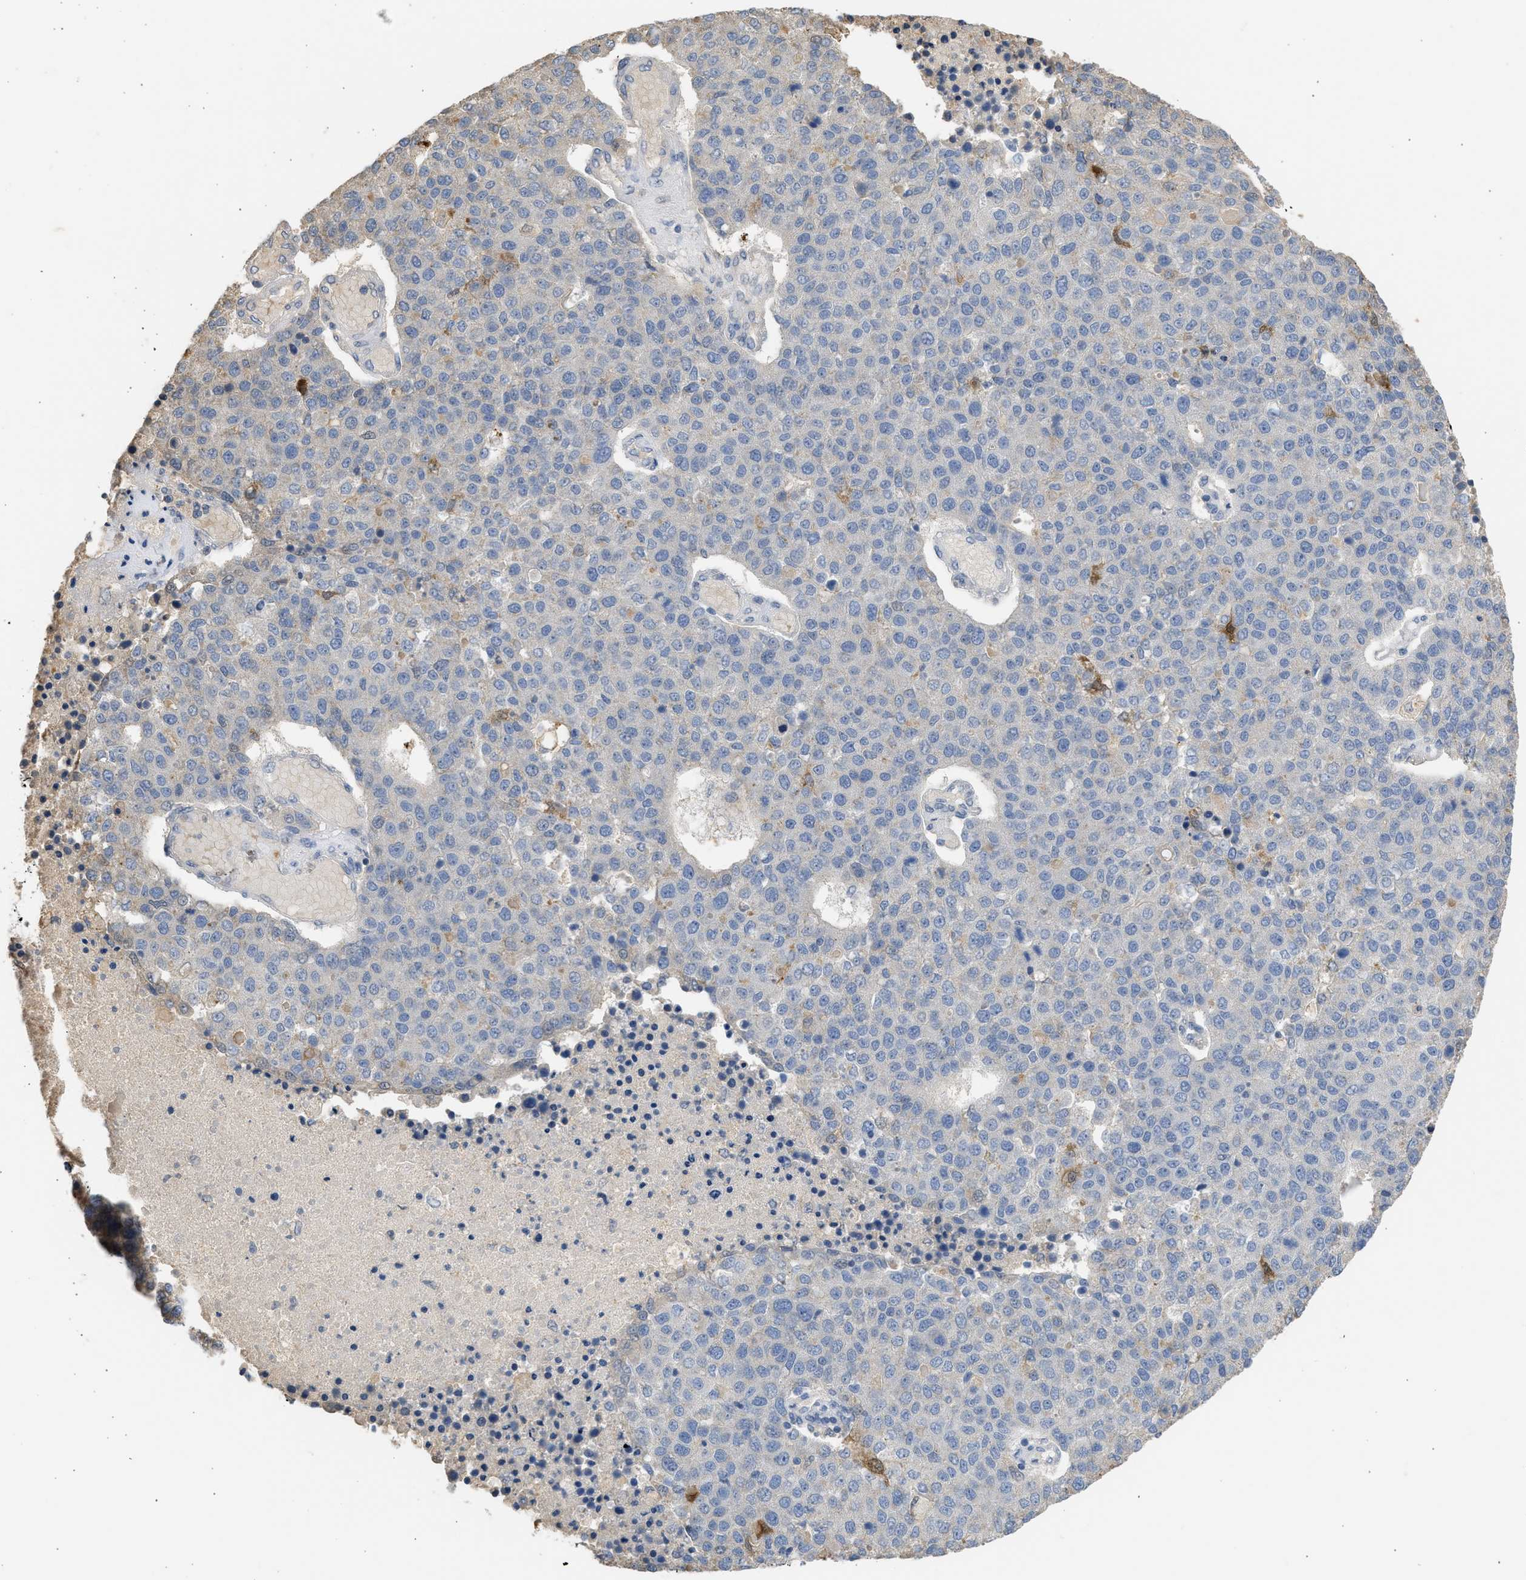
{"staining": {"intensity": "negative", "quantity": "none", "location": "none"}, "tissue": "pancreatic cancer", "cell_type": "Tumor cells", "image_type": "cancer", "snomed": [{"axis": "morphology", "description": "Adenocarcinoma, NOS"}, {"axis": "topography", "description": "Pancreas"}], "caption": "Tumor cells are negative for brown protein staining in pancreatic cancer.", "gene": "SULT2A1", "patient": {"sex": "female", "age": 61}}